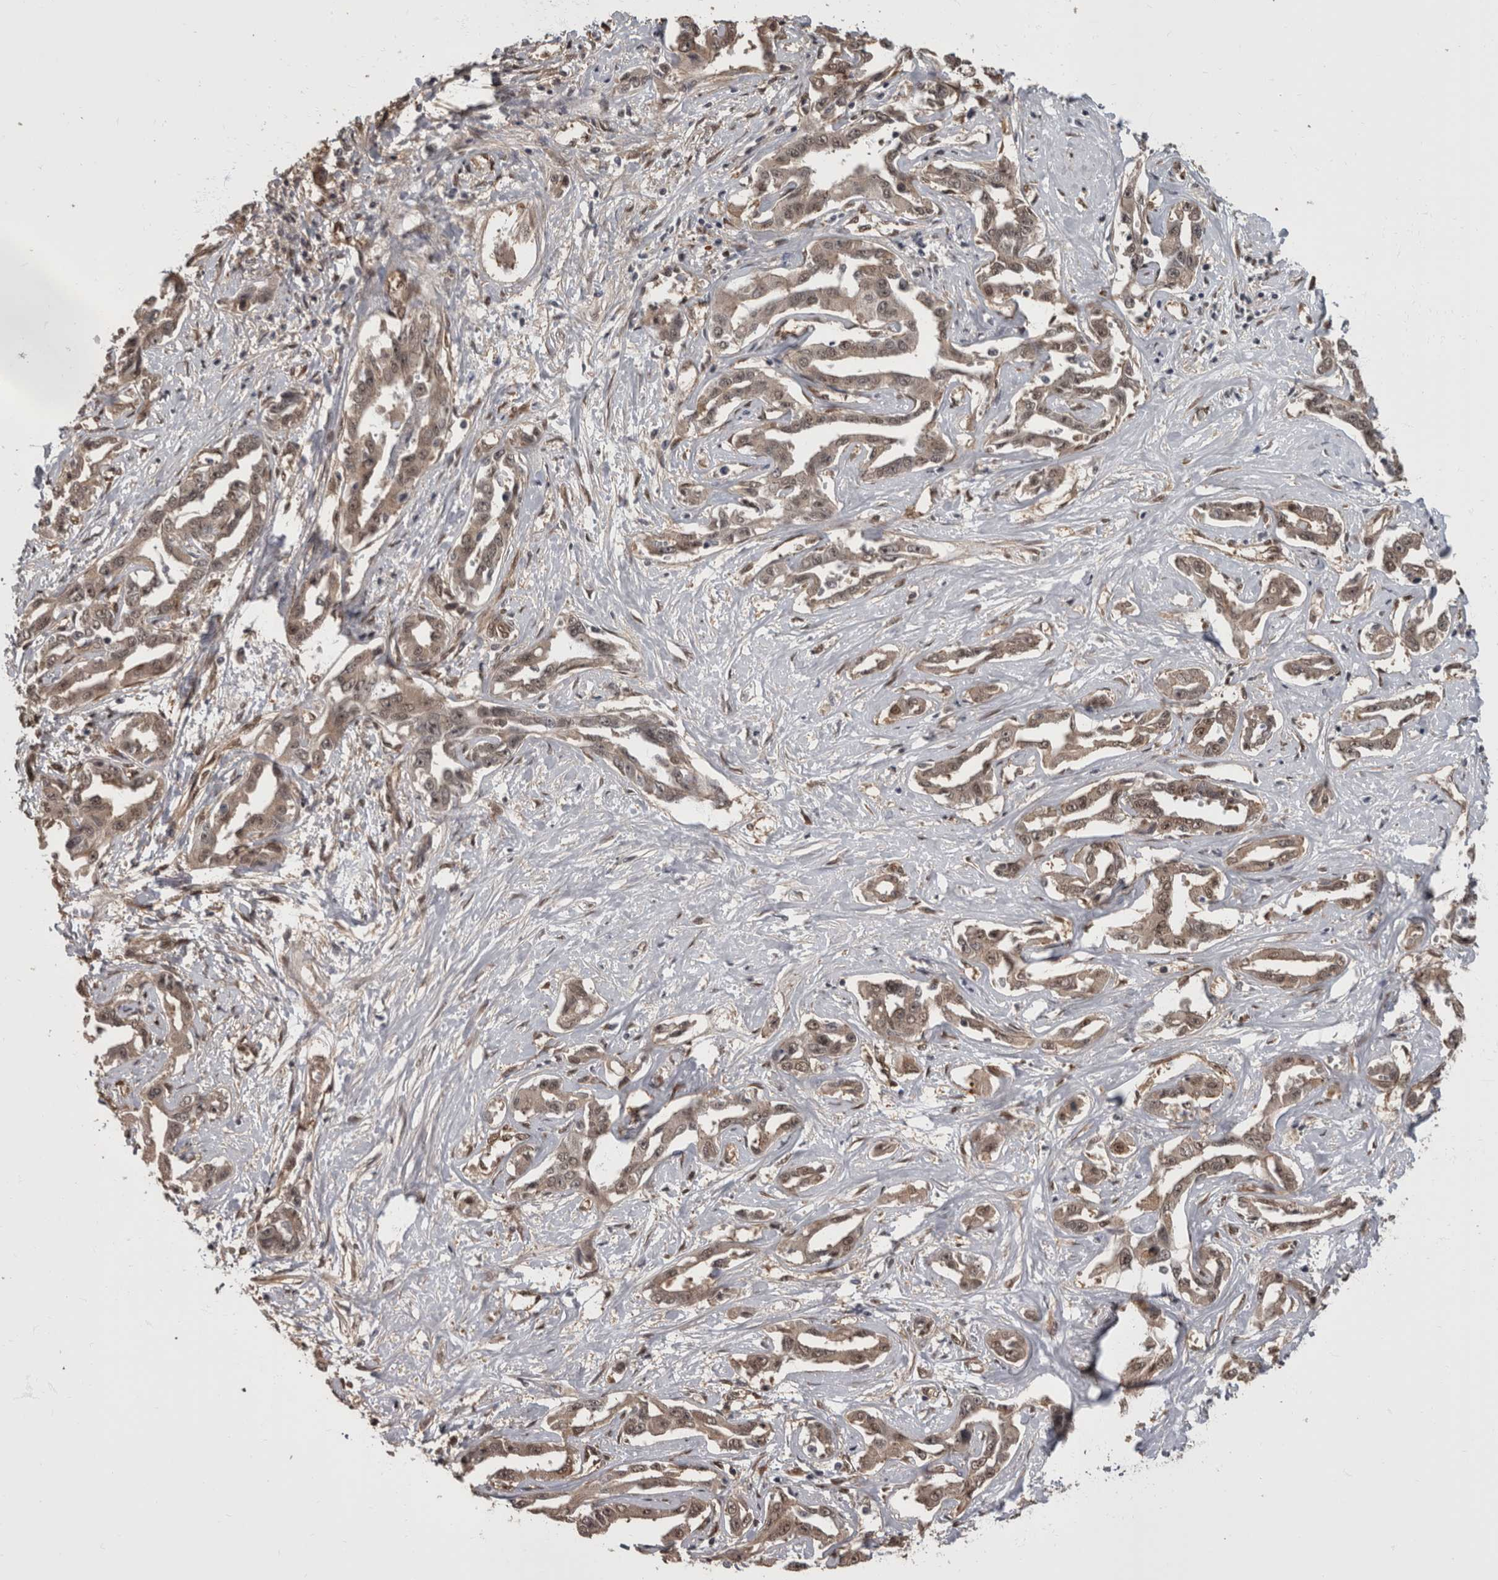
{"staining": {"intensity": "weak", "quantity": ">75%", "location": "cytoplasmic/membranous,nuclear"}, "tissue": "liver cancer", "cell_type": "Tumor cells", "image_type": "cancer", "snomed": [{"axis": "morphology", "description": "Cholangiocarcinoma"}, {"axis": "topography", "description": "Liver"}], "caption": "Liver cancer stained with a protein marker displays weak staining in tumor cells.", "gene": "AKT3", "patient": {"sex": "male", "age": 59}}